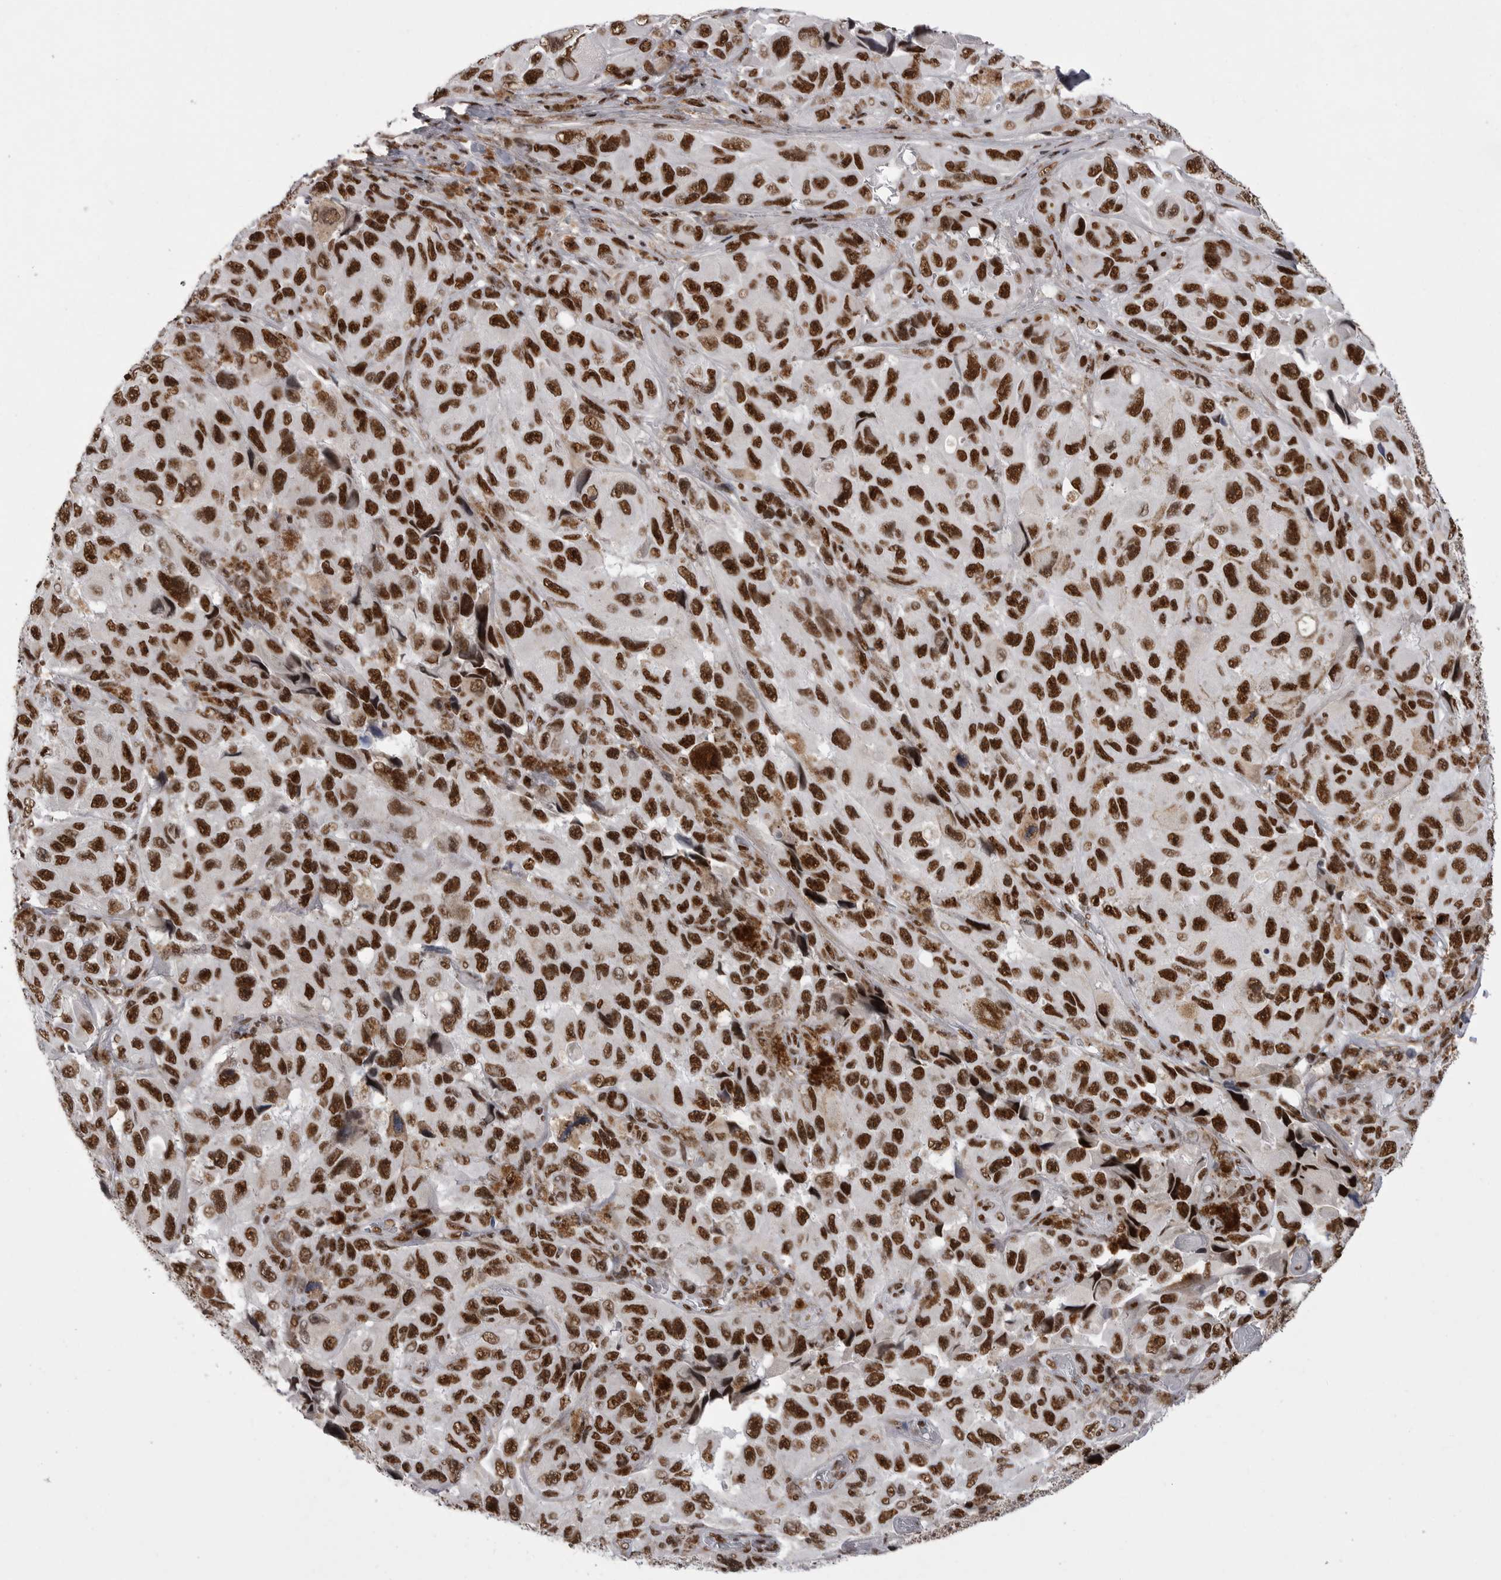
{"staining": {"intensity": "strong", "quantity": ">75%", "location": "nuclear"}, "tissue": "melanoma", "cell_type": "Tumor cells", "image_type": "cancer", "snomed": [{"axis": "morphology", "description": "Malignant melanoma, NOS"}, {"axis": "topography", "description": "Skin"}], "caption": "The histopathology image displays a brown stain indicating the presence of a protein in the nuclear of tumor cells in melanoma.", "gene": "PPP1R8", "patient": {"sex": "female", "age": 73}}